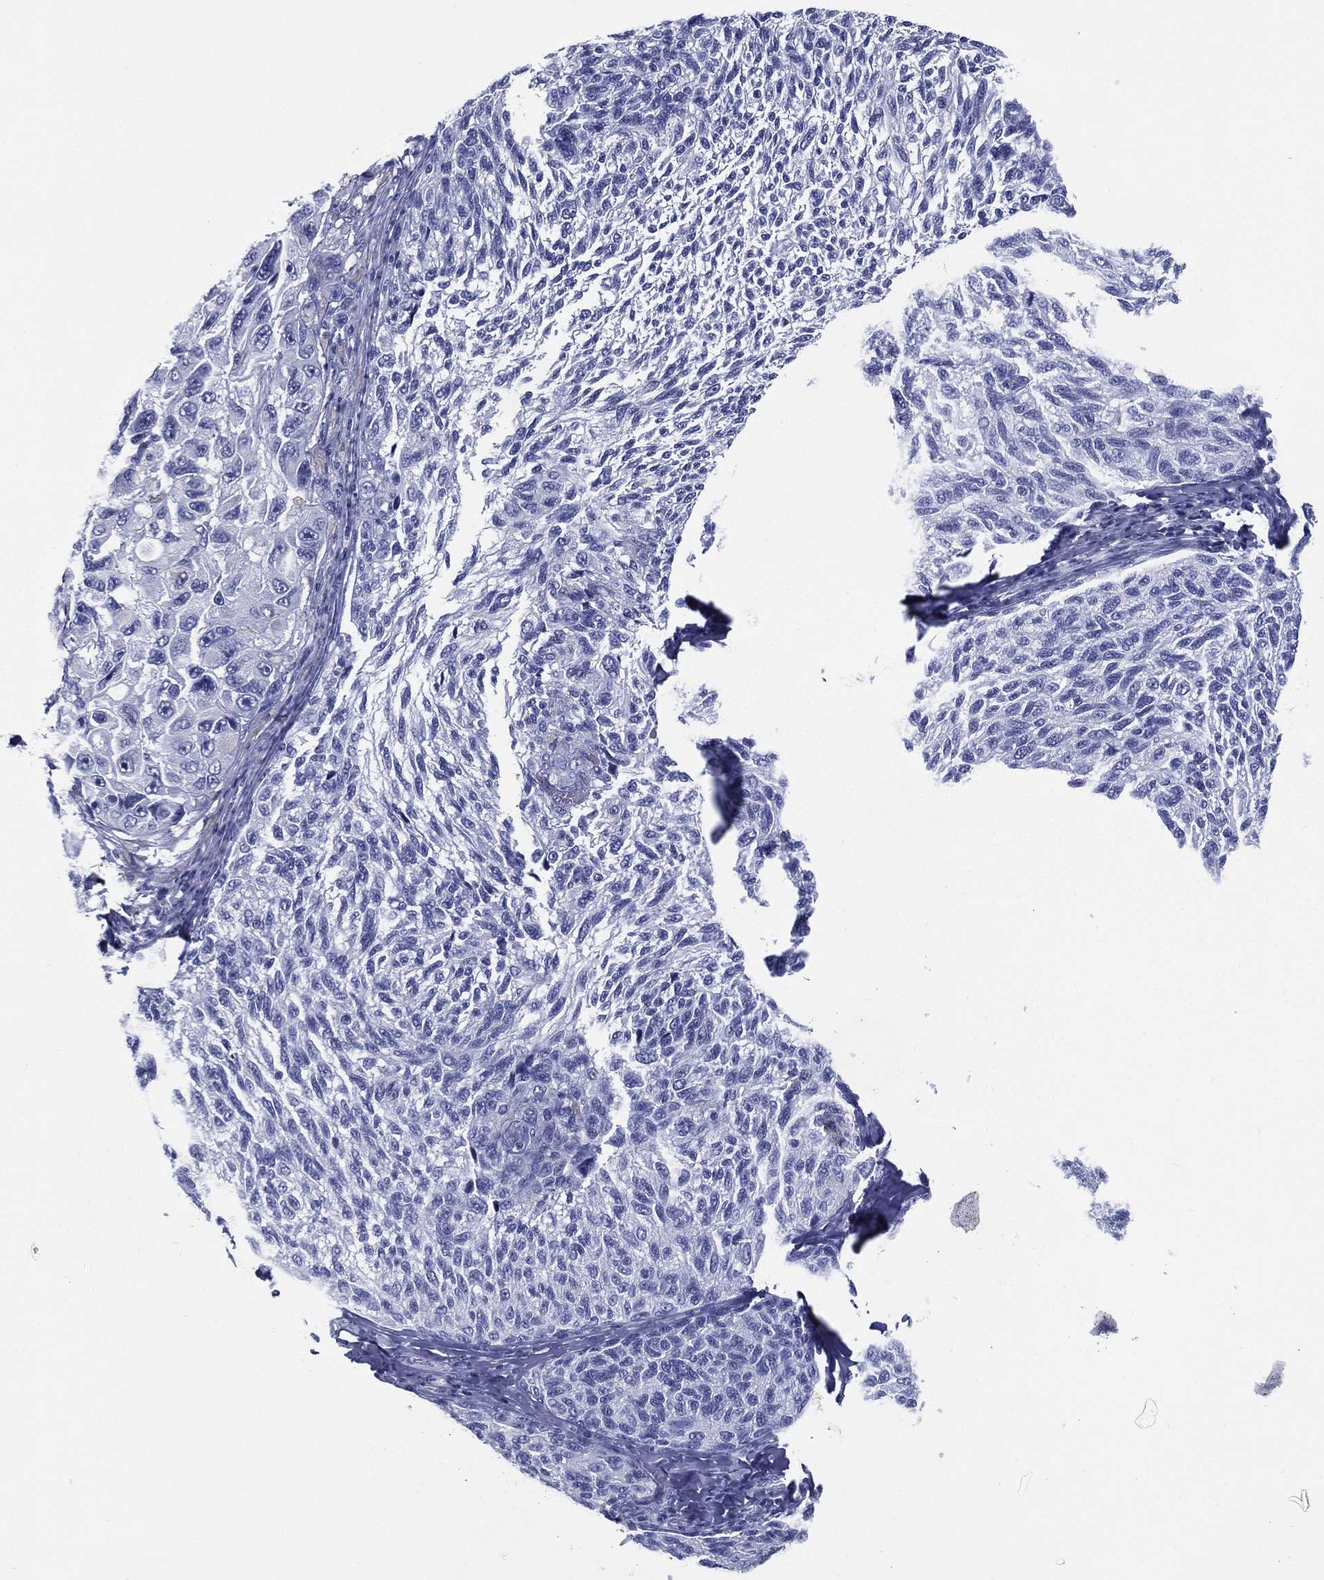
{"staining": {"intensity": "negative", "quantity": "none", "location": "none"}, "tissue": "melanoma", "cell_type": "Tumor cells", "image_type": "cancer", "snomed": [{"axis": "morphology", "description": "Malignant melanoma, NOS"}, {"axis": "topography", "description": "Skin"}], "caption": "This is a histopathology image of immunohistochemistry (IHC) staining of malignant melanoma, which shows no expression in tumor cells.", "gene": "RSPH4A", "patient": {"sex": "female", "age": 73}}